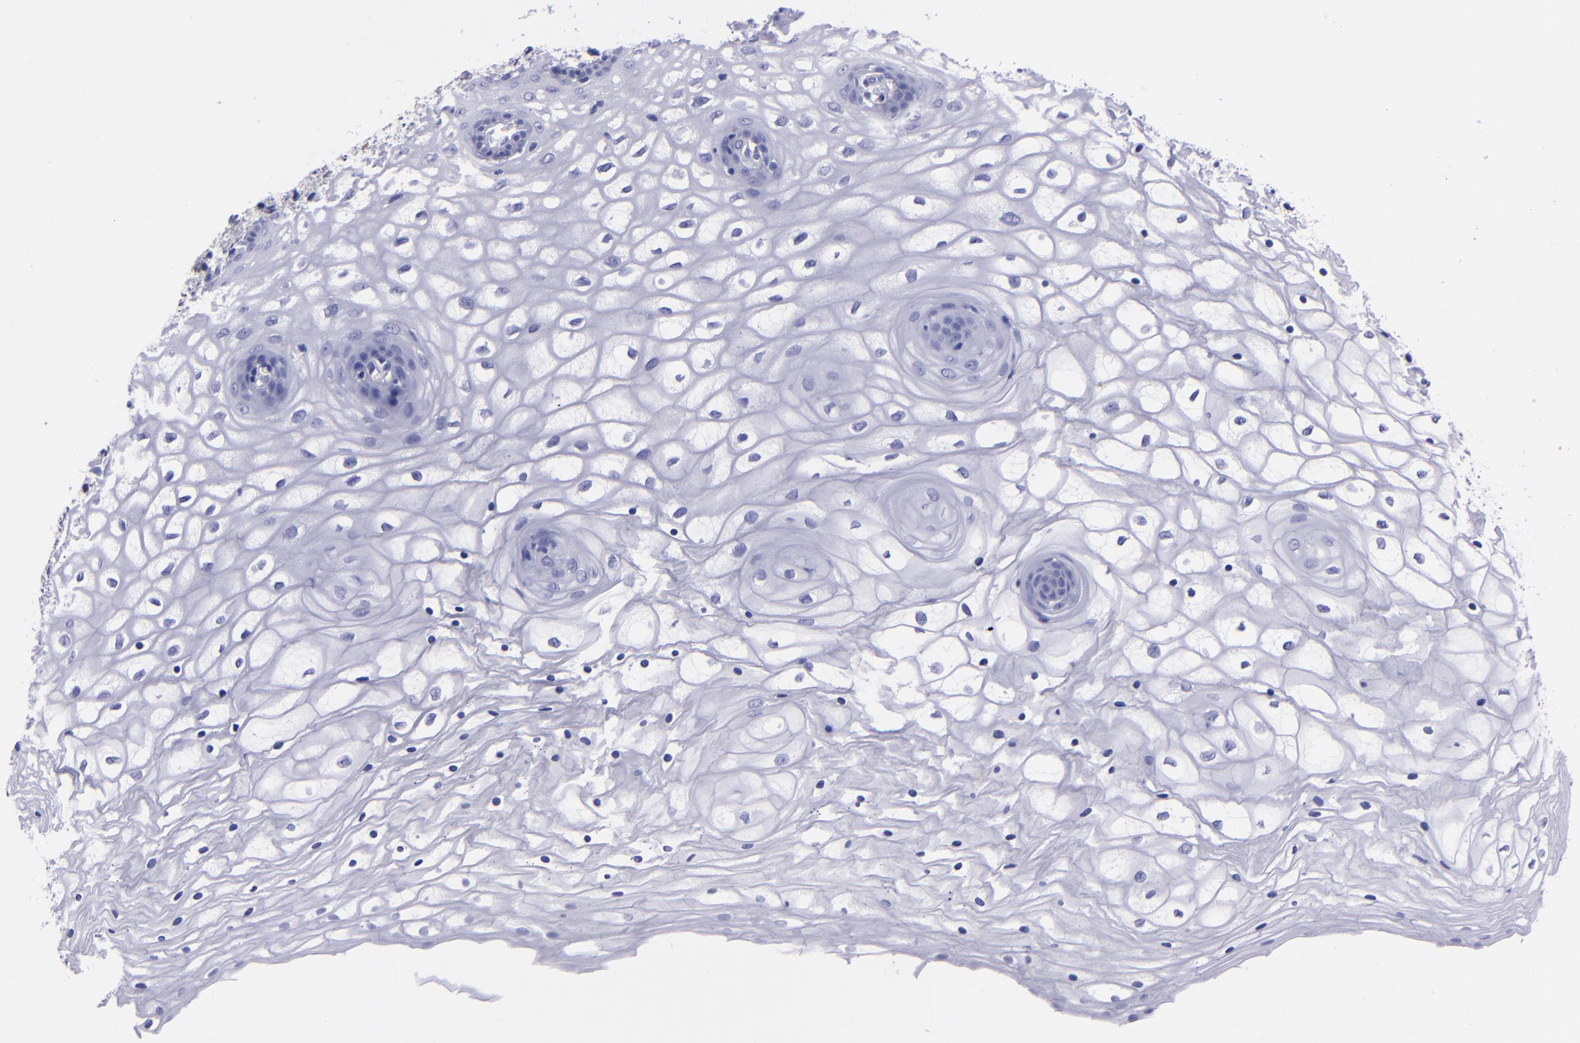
{"staining": {"intensity": "negative", "quantity": "none", "location": "none"}, "tissue": "vagina", "cell_type": "Squamous epithelial cells", "image_type": "normal", "snomed": [{"axis": "morphology", "description": "Normal tissue, NOS"}, {"axis": "topography", "description": "Vagina"}], "caption": "Image shows no protein expression in squamous epithelial cells of benign vagina.", "gene": "CR1", "patient": {"sex": "female", "age": 34}}